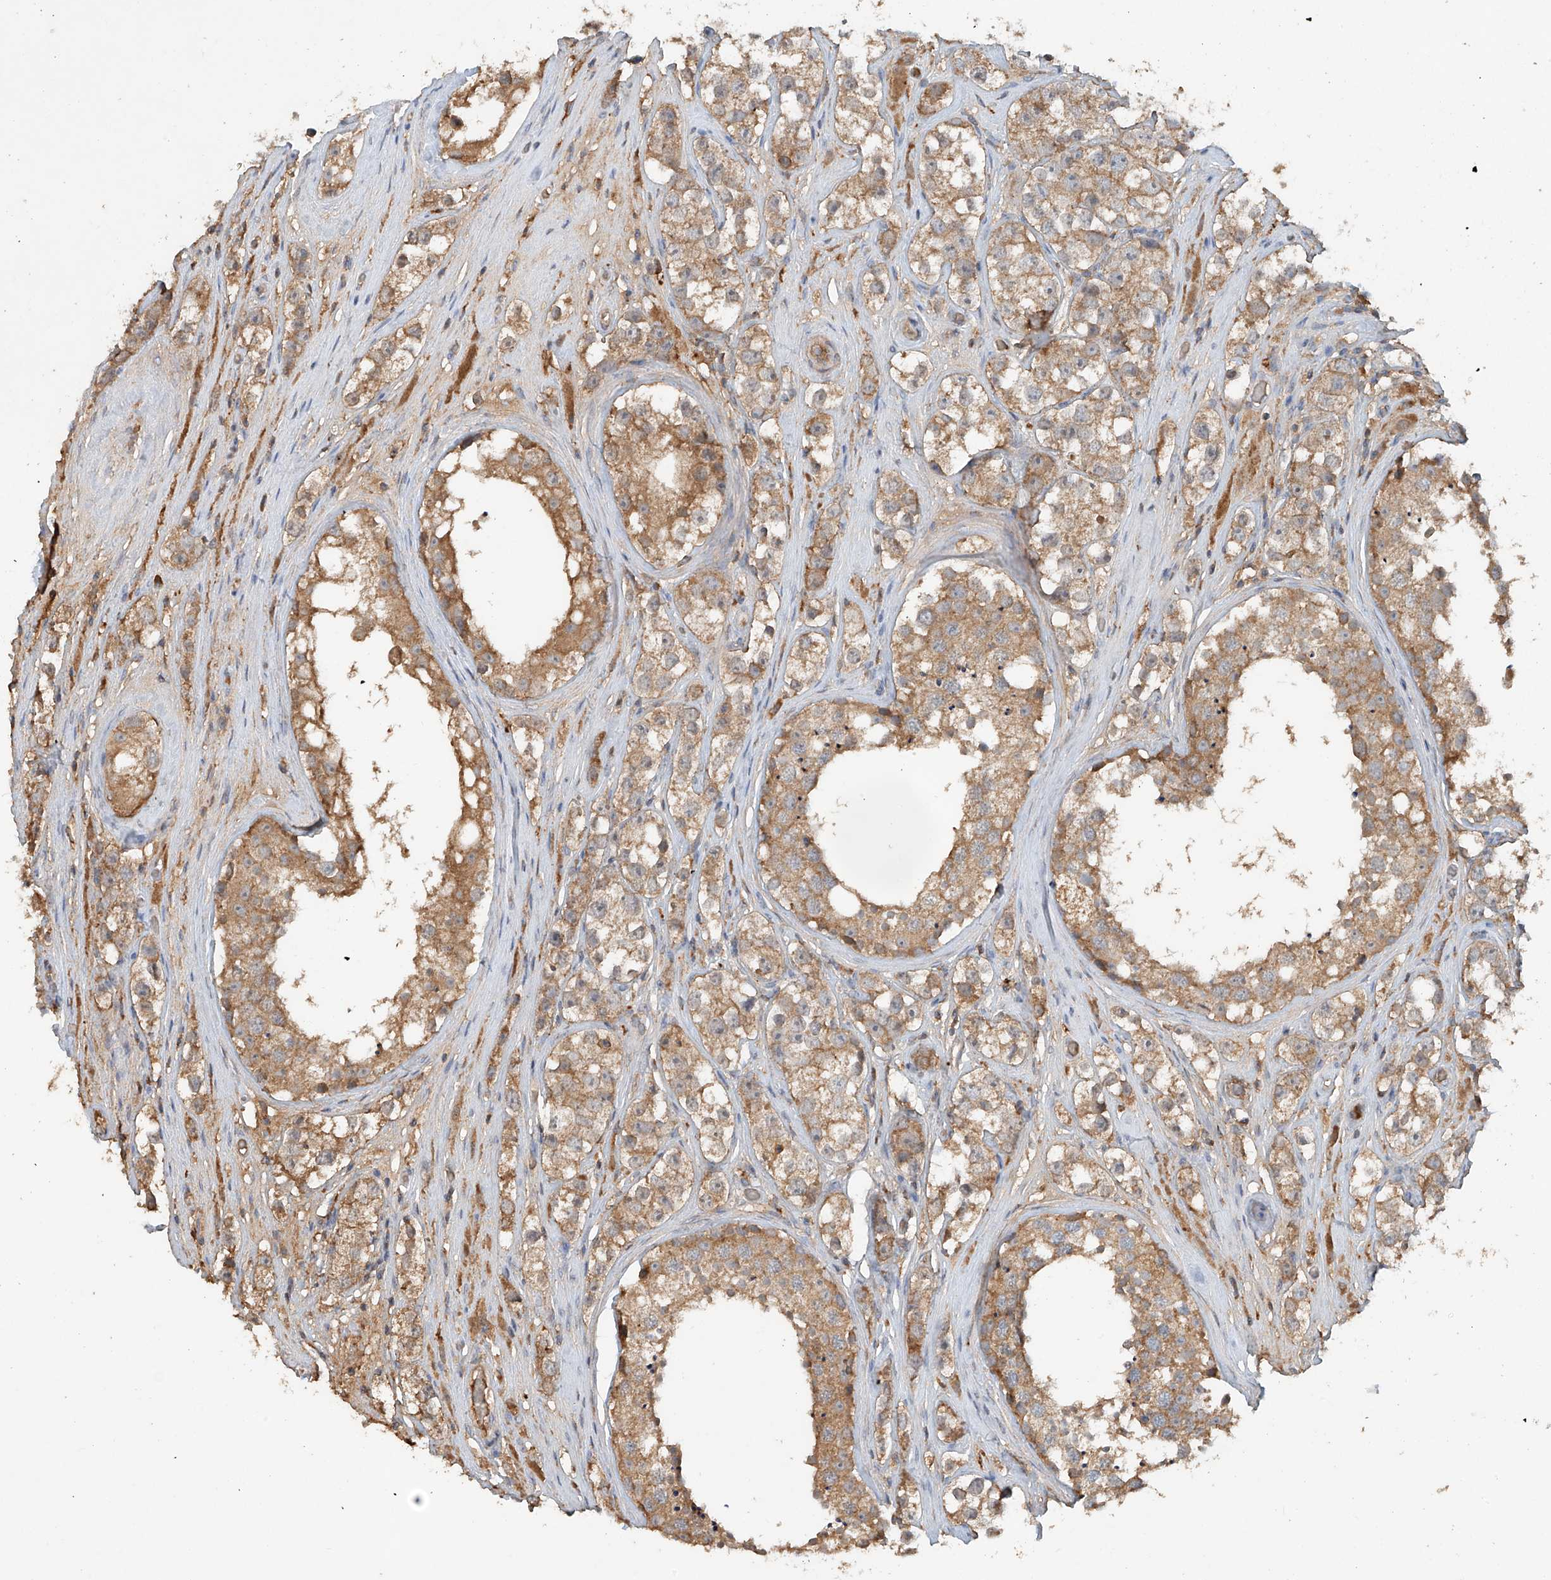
{"staining": {"intensity": "moderate", "quantity": ">75%", "location": "cytoplasmic/membranous"}, "tissue": "testis cancer", "cell_type": "Tumor cells", "image_type": "cancer", "snomed": [{"axis": "morphology", "description": "Seminoma, NOS"}, {"axis": "topography", "description": "Testis"}], "caption": "Approximately >75% of tumor cells in human seminoma (testis) display moderate cytoplasmic/membranous protein expression as visualized by brown immunohistochemical staining.", "gene": "GNB1L", "patient": {"sex": "male", "age": 28}}